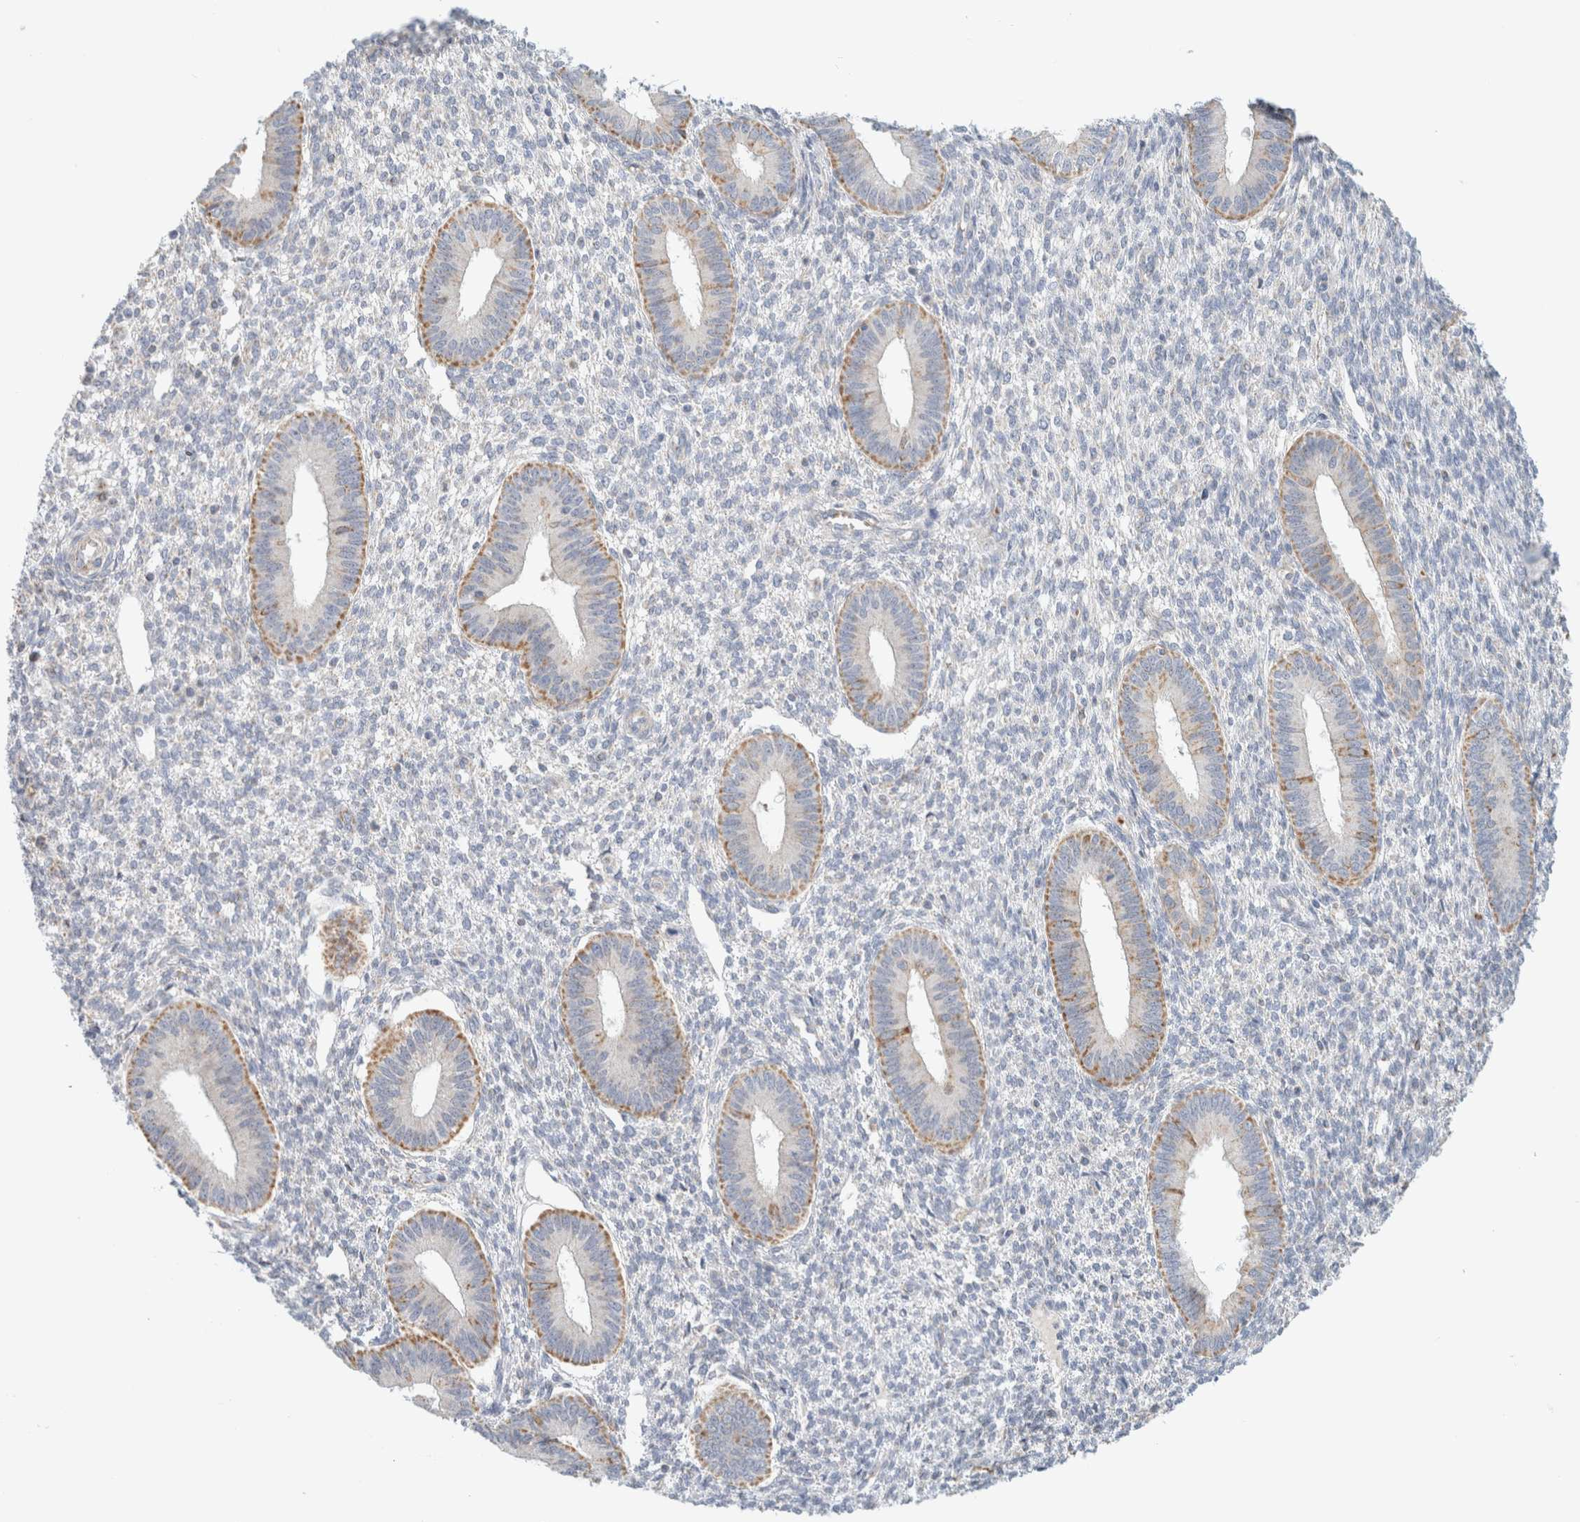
{"staining": {"intensity": "negative", "quantity": "none", "location": "none"}, "tissue": "endometrium", "cell_type": "Cells in endometrial stroma", "image_type": "normal", "snomed": [{"axis": "morphology", "description": "Normal tissue, NOS"}, {"axis": "topography", "description": "Endometrium"}], "caption": "Human endometrium stained for a protein using immunohistochemistry (IHC) reveals no positivity in cells in endometrial stroma.", "gene": "HDHD3", "patient": {"sex": "female", "age": 46}}